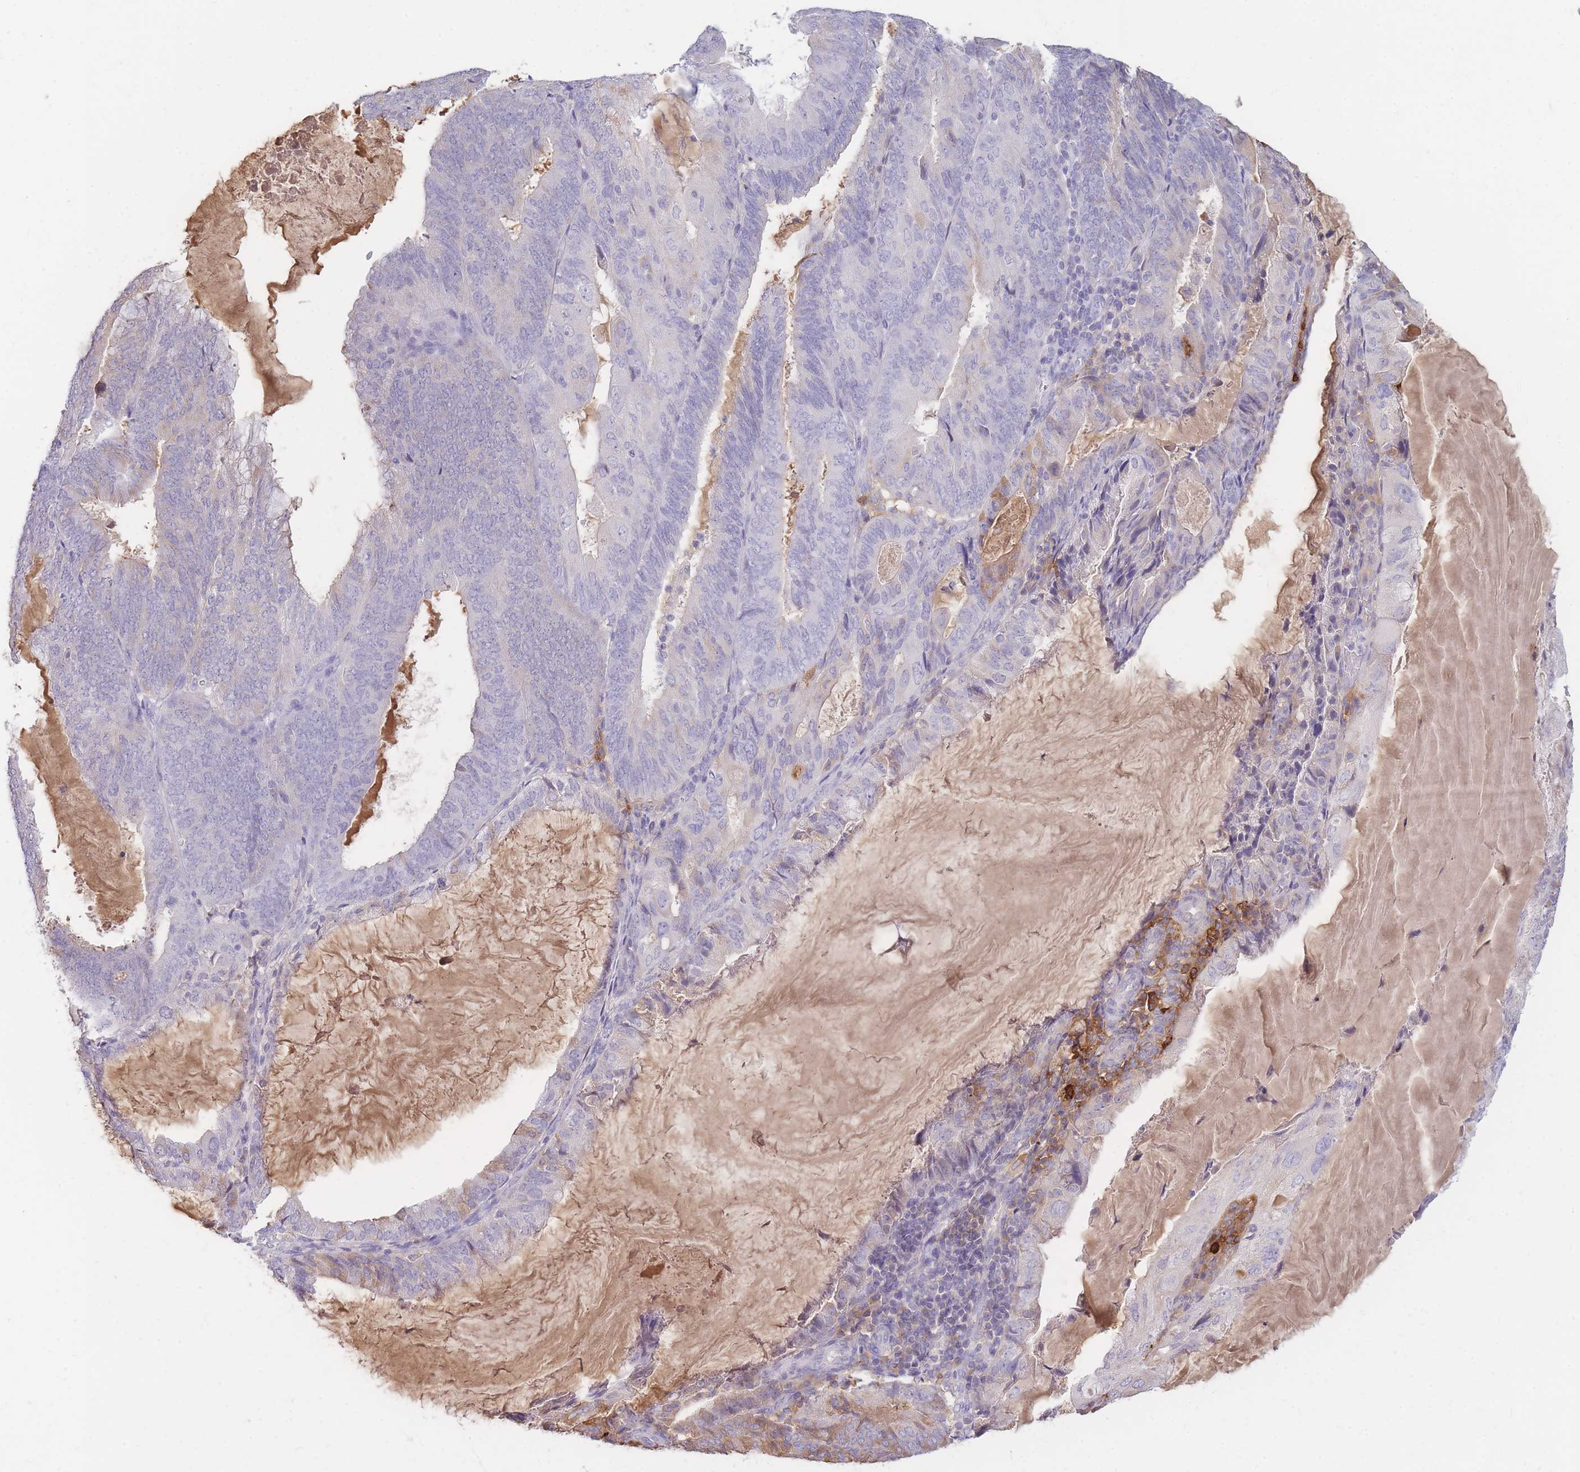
{"staining": {"intensity": "weak", "quantity": "<25%", "location": "cytoplasmic/membranous"}, "tissue": "endometrial cancer", "cell_type": "Tumor cells", "image_type": "cancer", "snomed": [{"axis": "morphology", "description": "Adenocarcinoma, NOS"}, {"axis": "topography", "description": "Endometrium"}], "caption": "Human endometrial cancer stained for a protein using immunohistochemistry (IHC) displays no expression in tumor cells.", "gene": "TPSD1", "patient": {"sex": "female", "age": 81}}